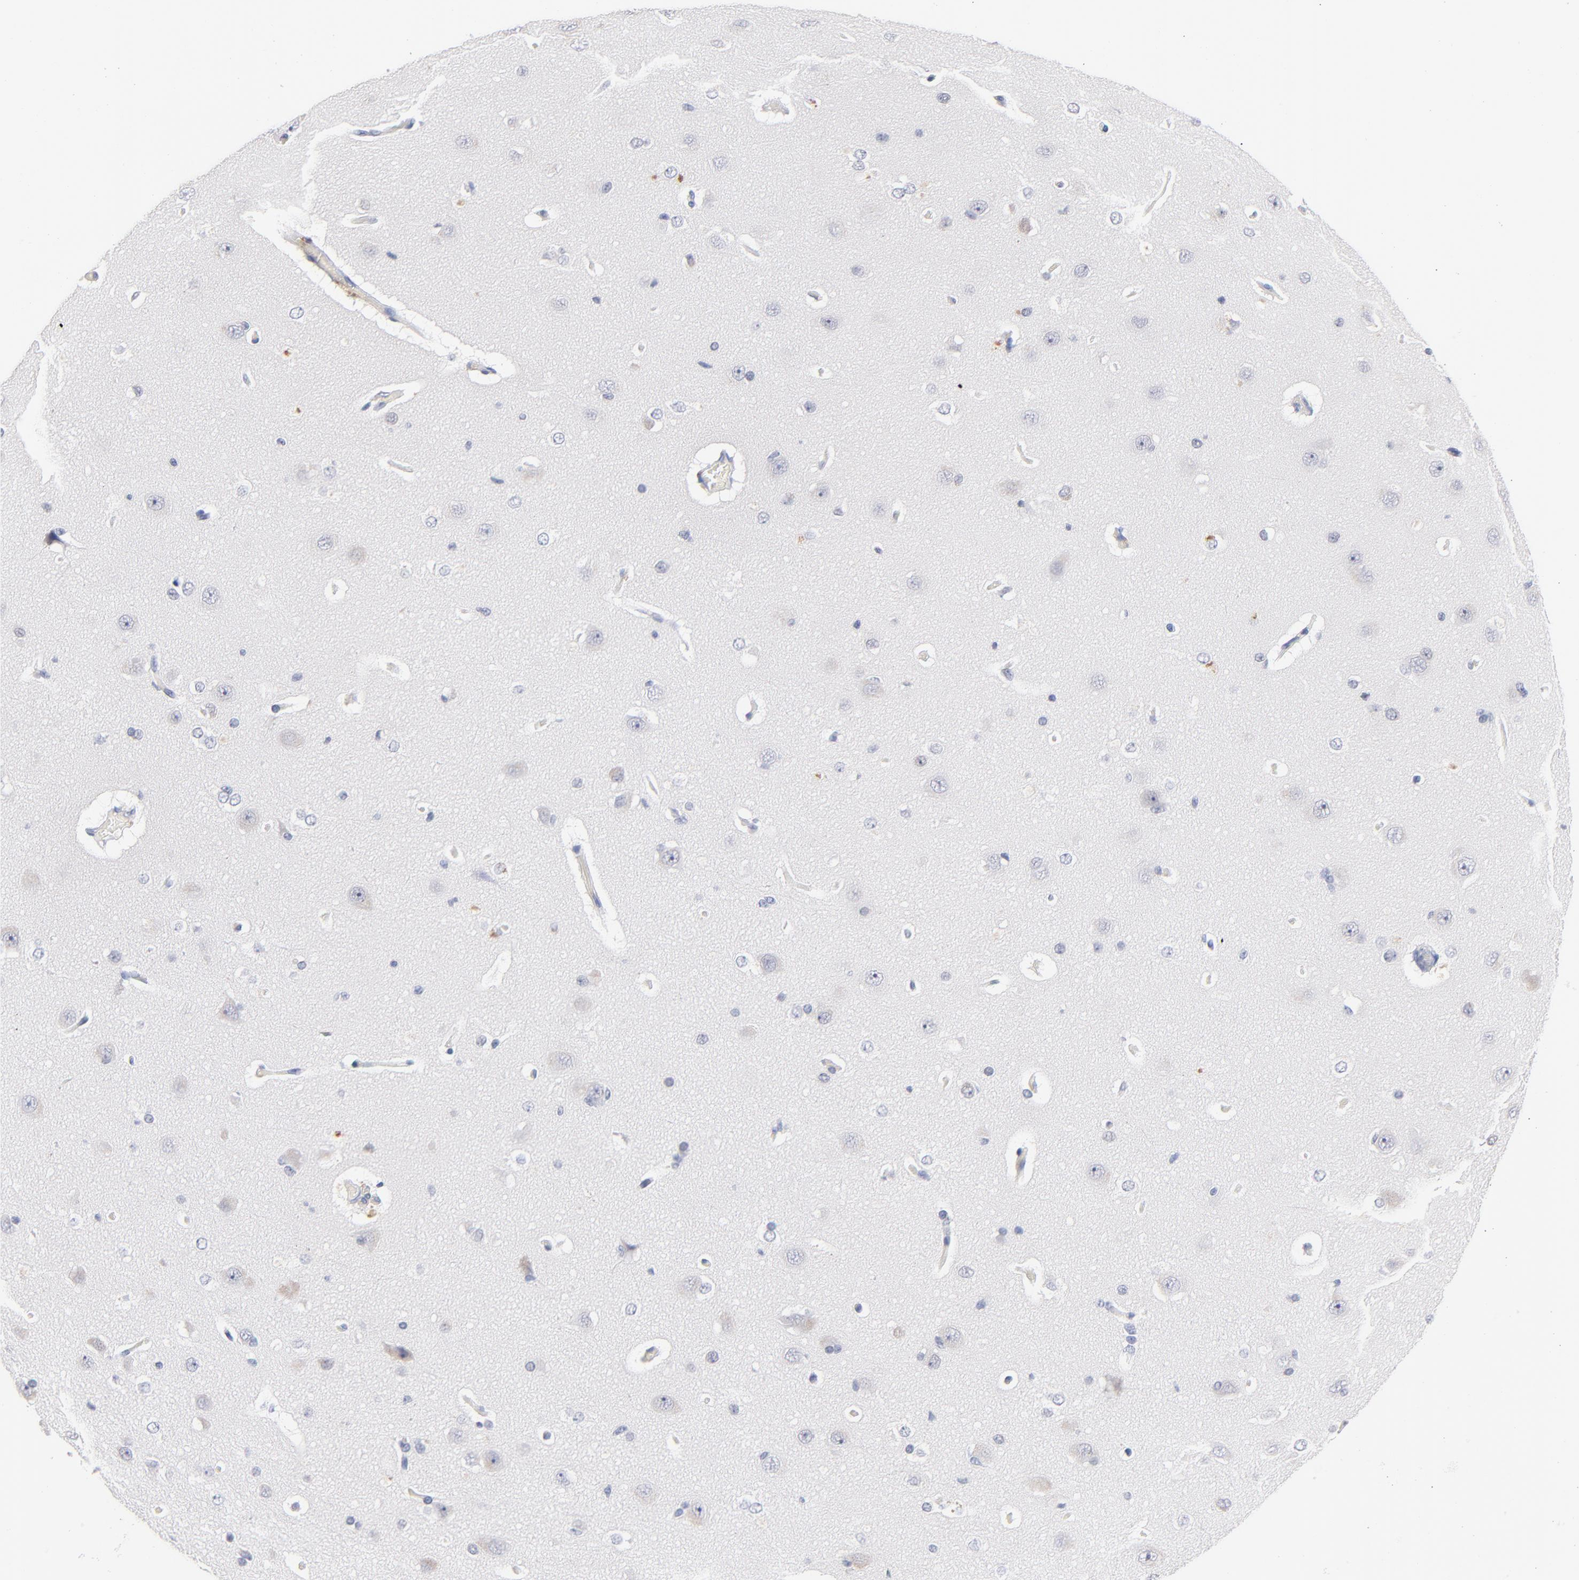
{"staining": {"intensity": "negative", "quantity": "none", "location": "none"}, "tissue": "cerebral cortex", "cell_type": "Endothelial cells", "image_type": "normal", "snomed": [{"axis": "morphology", "description": "Normal tissue, NOS"}, {"axis": "topography", "description": "Cerebral cortex"}], "caption": "This is a photomicrograph of IHC staining of normal cerebral cortex, which shows no positivity in endothelial cells. (DAB (3,3'-diaminobenzidine) IHC with hematoxylin counter stain).", "gene": "ORC2", "patient": {"sex": "female", "age": 45}}